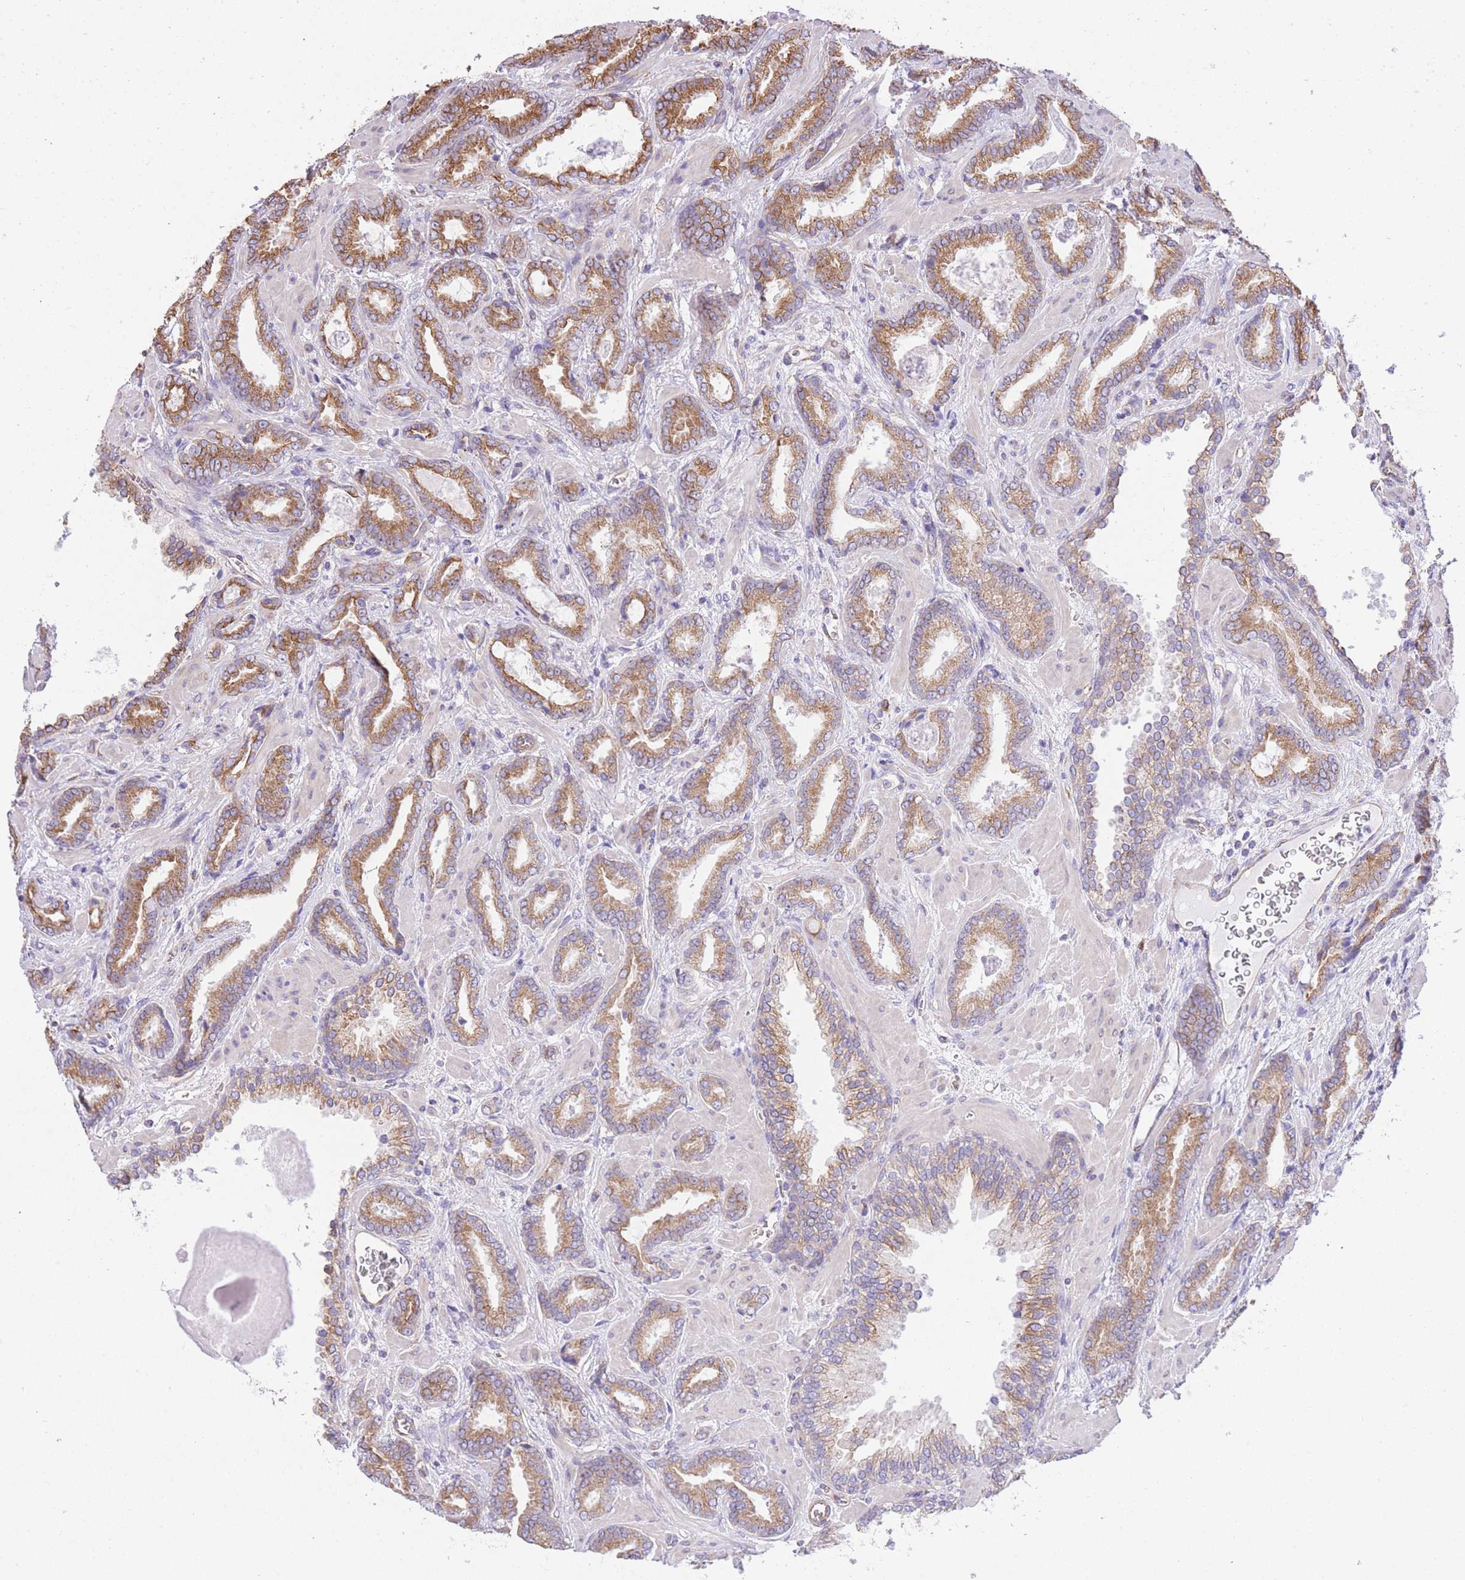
{"staining": {"intensity": "moderate", "quantity": ">75%", "location": "cytoplasmic/membranous"}, "tissue": "prostate cancer", "cell_type": "Tumor cells", "image_type": "cancer", "snomed": [{"axis": "morphology", "description": "Adenocarcinoma, Low grade"}, {"axis": "topography", "description": "Prostate"}], "caption": "Human prostate cancer stained for a protein (brown) exhibits moderate cytoplasmic/membranous positive positivity in approximately >75% of tumor cells.", "gene": "RHOU", "patient": {"sex": "male", "age": 62}}